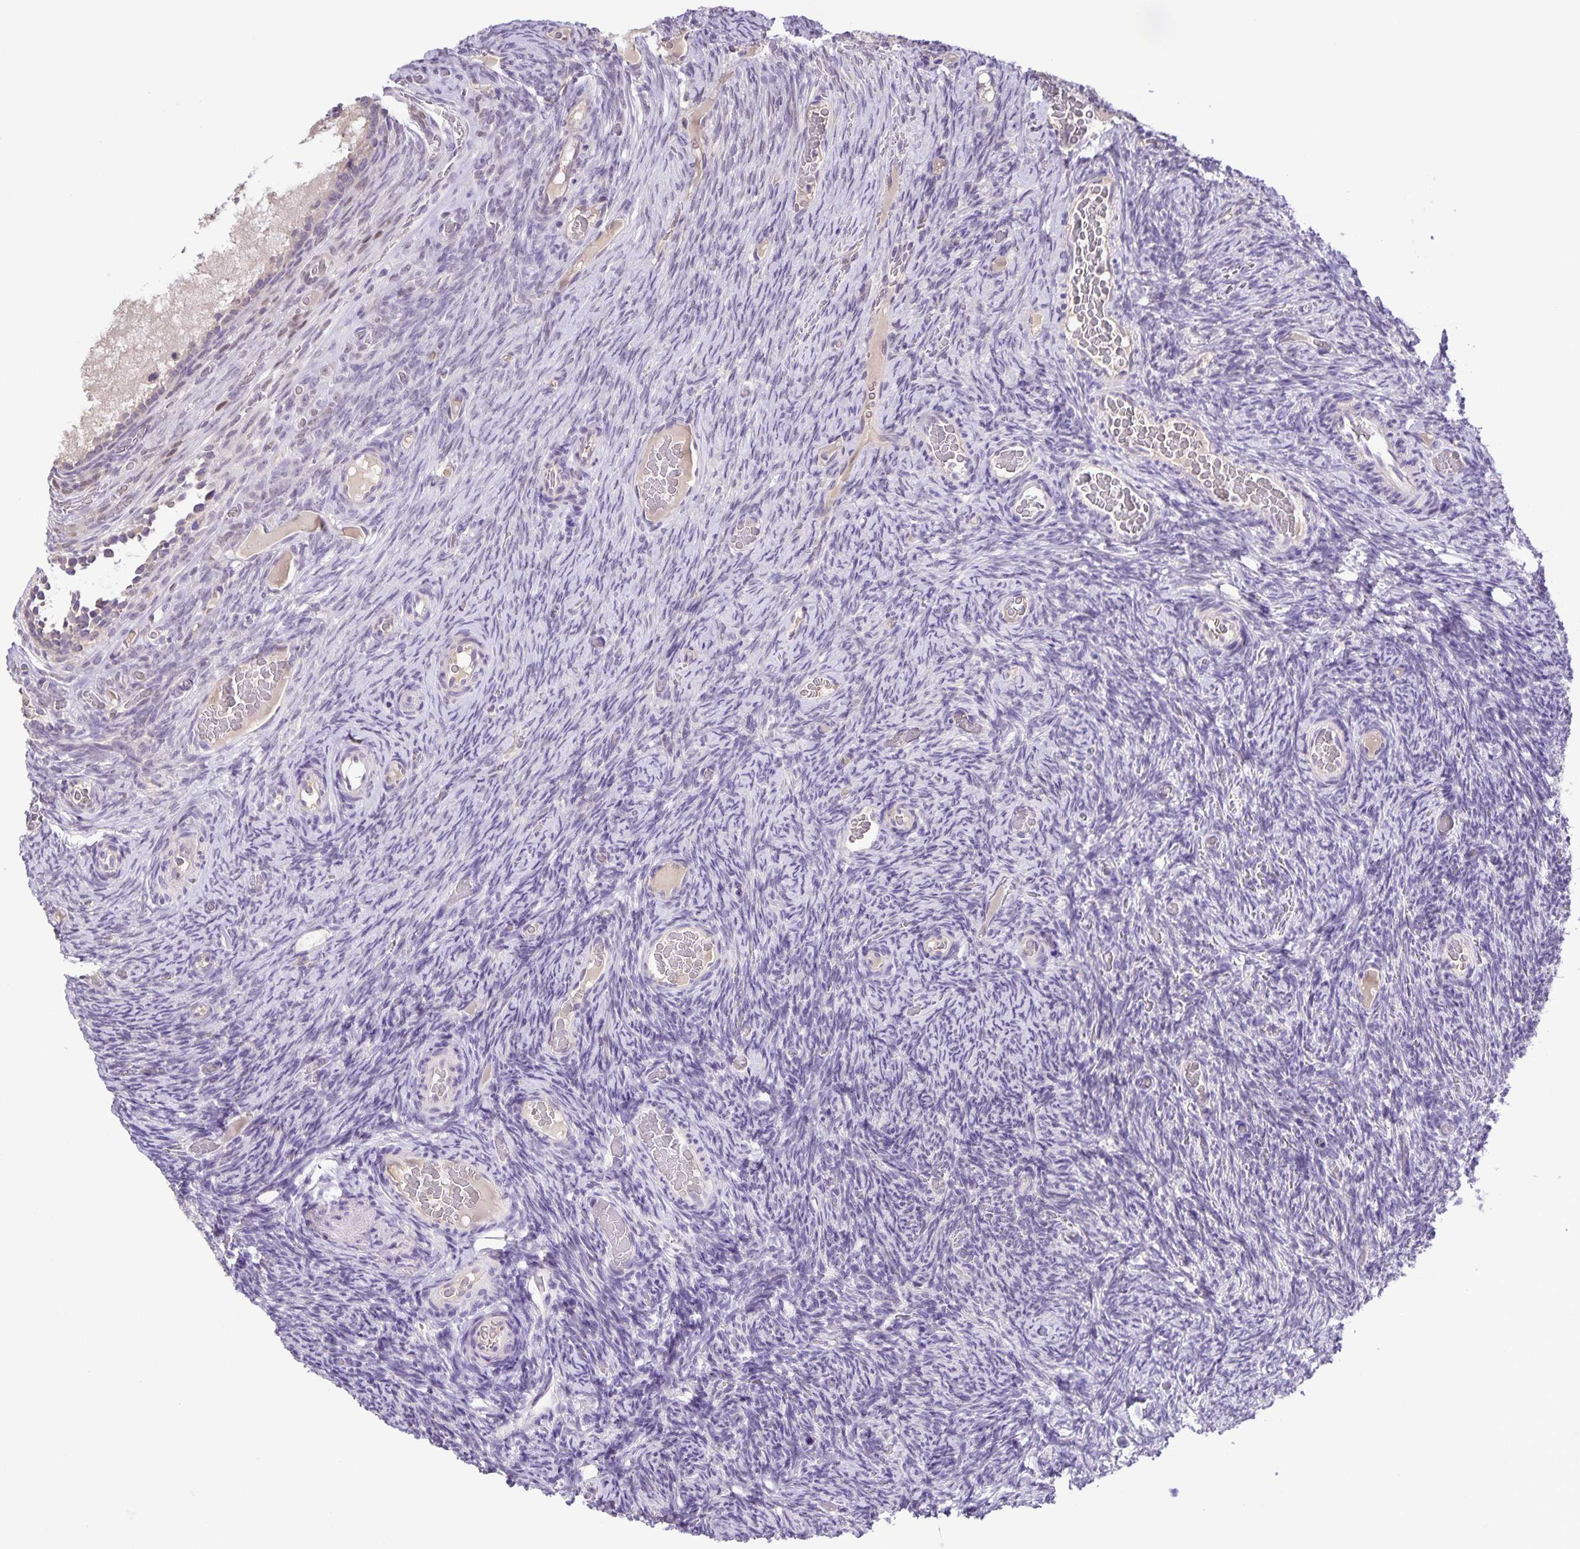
{"staining": {"intensity": "negative", "quantity": "none", "location": "none"}, "tissue": "ovary", "cell_type": "Ovarian stroma cells", "image_type": "normal", "snomed": [{"axis": "morphology", "description": "Normal tissue, NOS"}, {"axis": "topography", "description": "Ovary"}], "caption": "DAB (3,3'-diaminobenzidine) immunohistochemical staining of benign human ovary reveals no significant expression in ovarian stroma cells. (Brightfield microscopy of DAB IHC at high magnification).", "gene": "ONECUT2", "patient": {"sex": "female", "age": 34}}